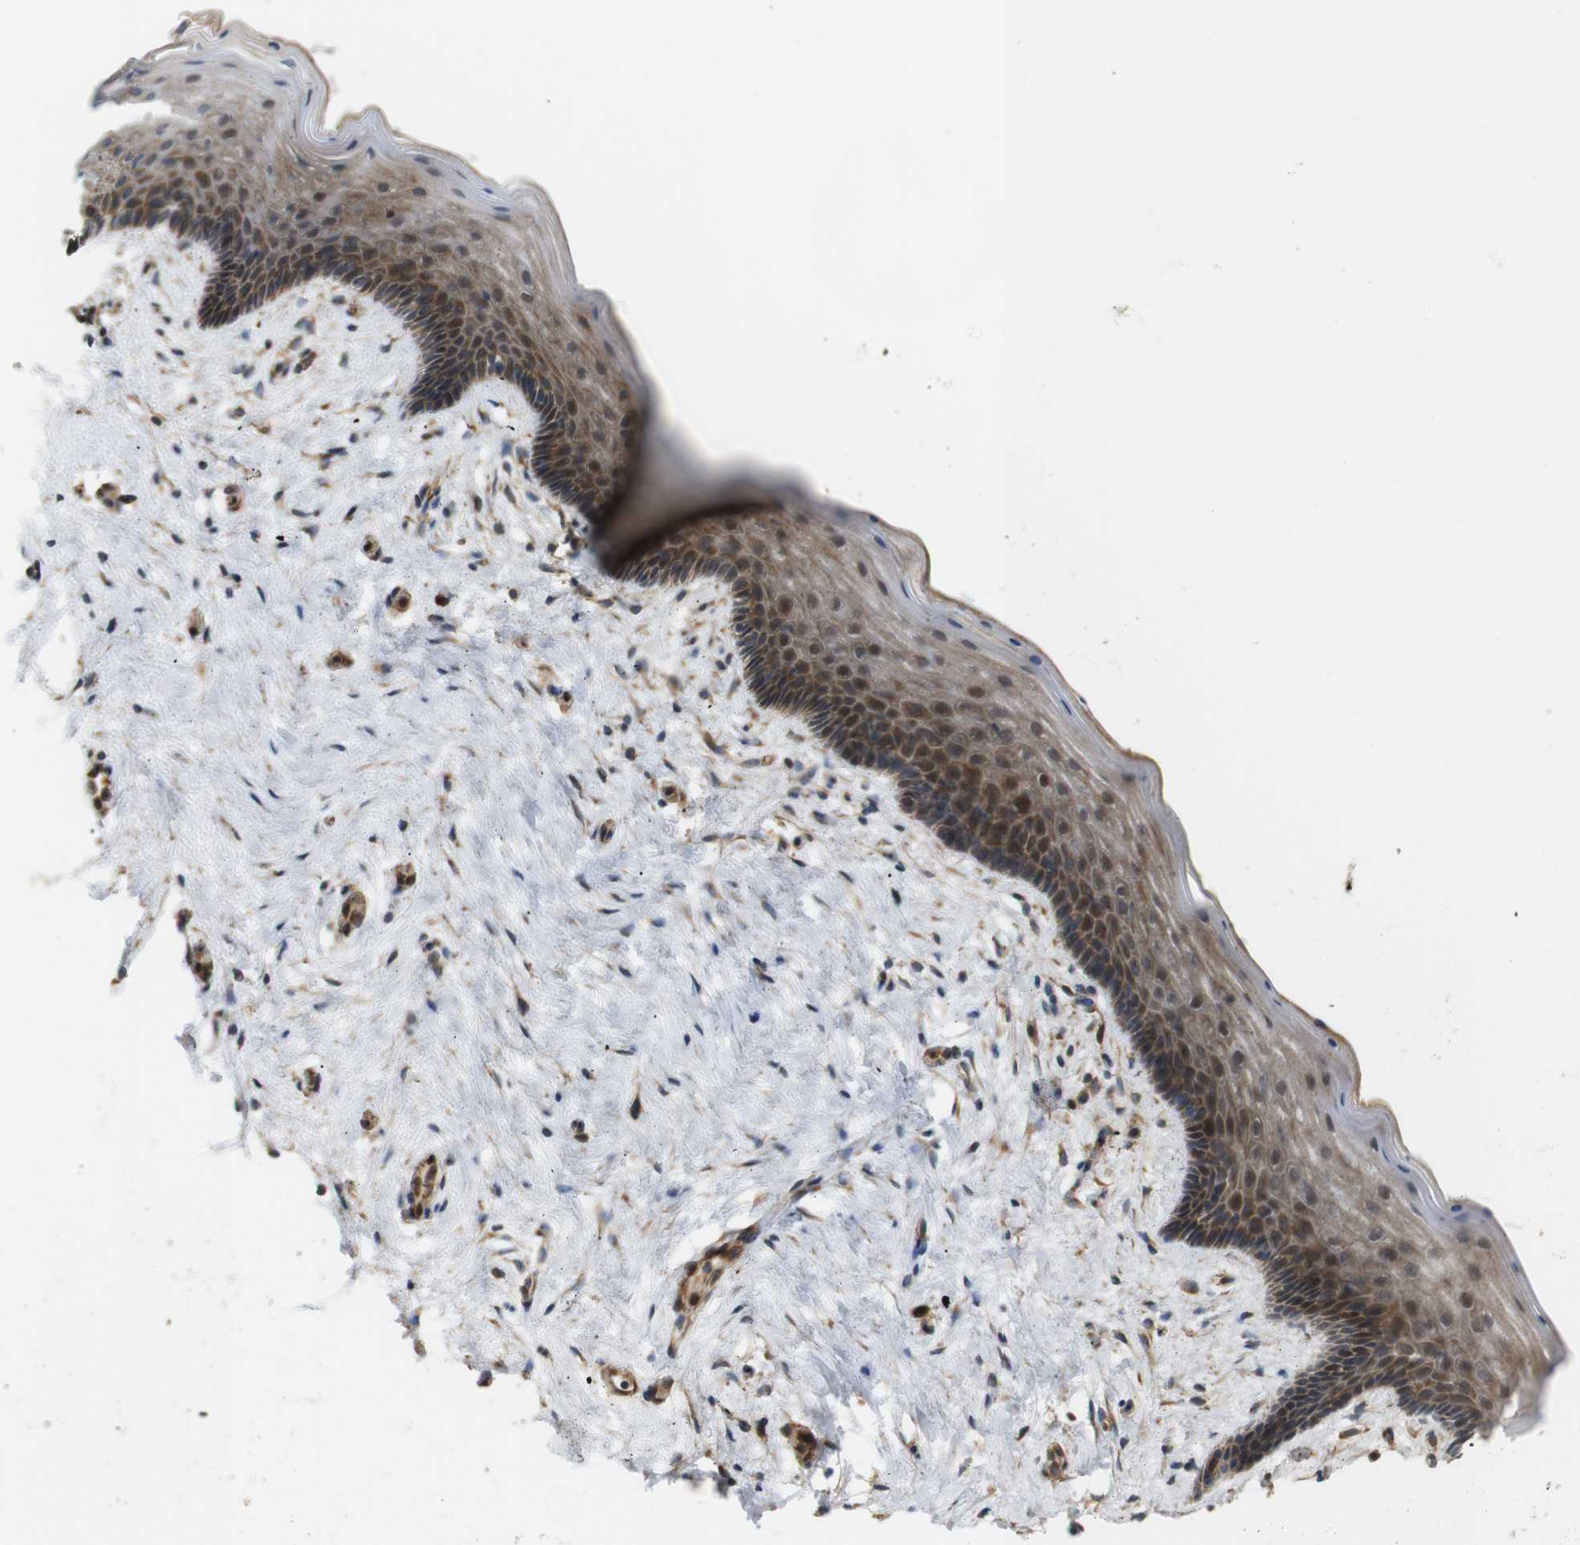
{"staining": {"intensity": "strong", "quantity": "25%-75%", "location": "cytoplasmic/membranous,nuclear"}, "tissue": "vagina", "cell_type": "Squamous epithelial cells", "image_type": "normal", "snomed": [{"axis": "morphology", "description": "Normal tissue, NOS"}, {"axis": "topography", "description": "Vagina"}], "caption": "Immunohistochemical staining of unremarkable vagina exhibits strong cytoplasmic/membranous,nuclear protein positivity in about 25%-75% of squamous epithelial cells. The staining was performed using DAB to visualize the protein expression in brown, while the nuclei were stained in blue with hematoxylin (Magnification: 20x).", "gene": "RPTOR", "patient": {"sex": "female", "age": 44}}